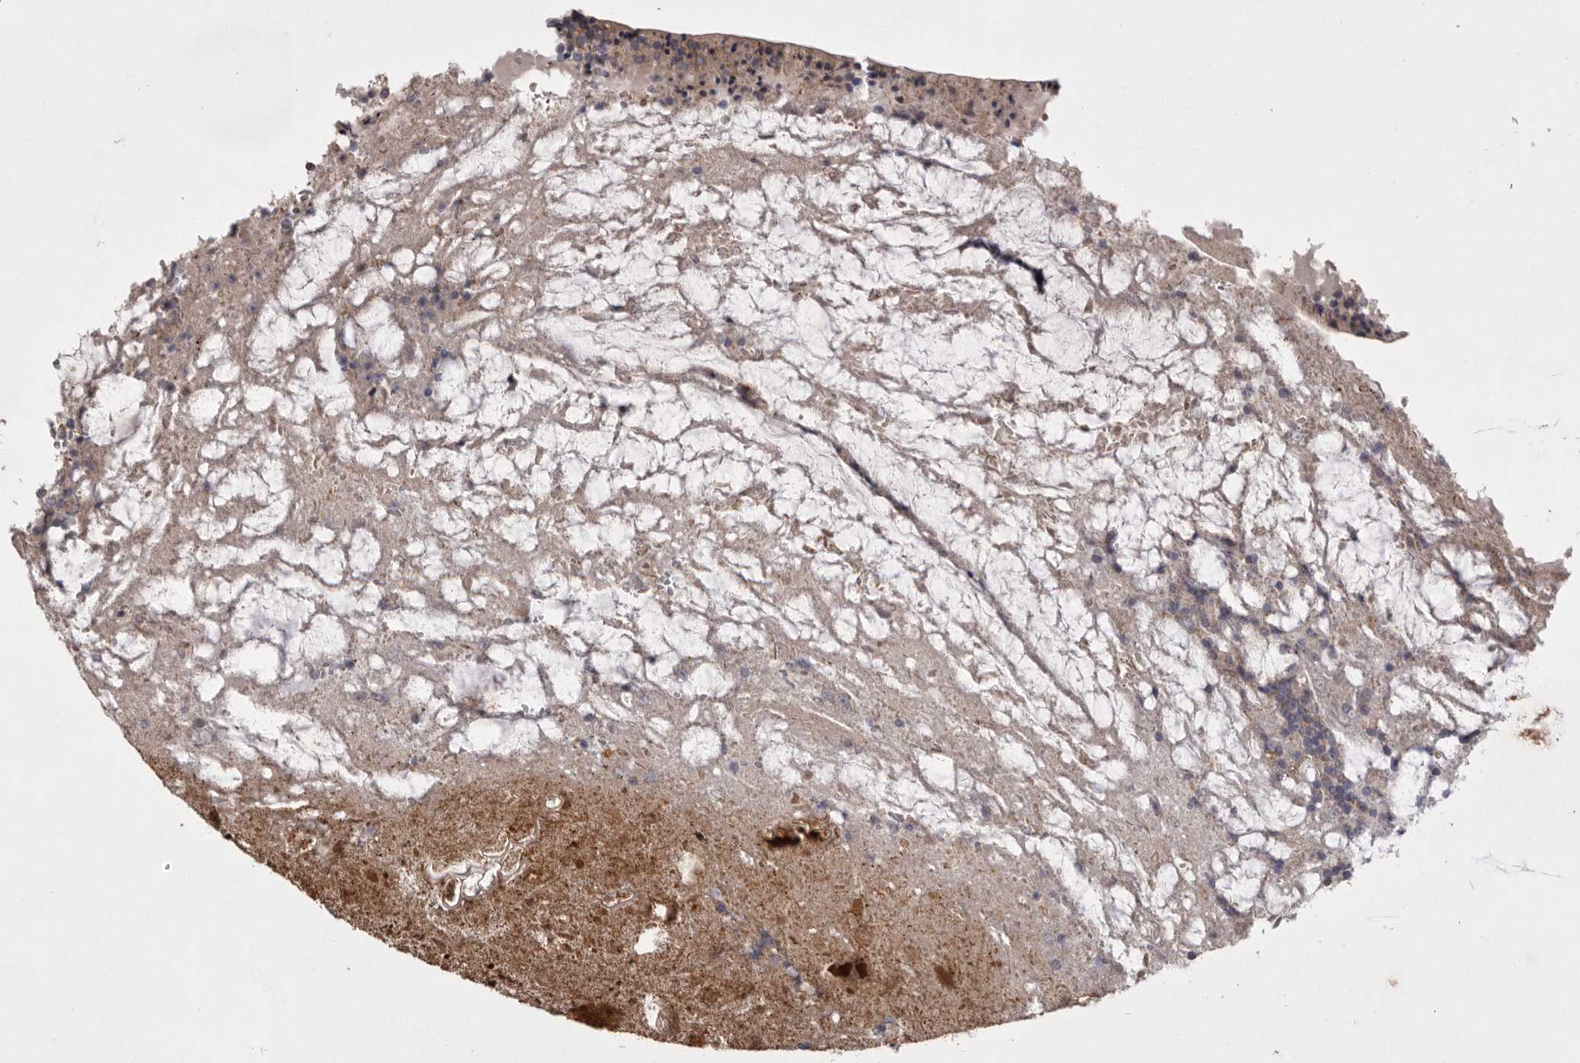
{"staining": {"intensity": "weak", "quantity": "<25%", "location": "cytoplasmic/membranous"}, "tissue": "appendix", "cell_type": "Glandular cells", "image_type": "normal", "snomed": [{"axis": "morphology", "description": "Normal tissue, NOS"}, {"axis": "topography", "description": "Appendix"}], "caption": "Immunohistochemical staining of normal human appendix shows no significant staining in glandular cells. (DAB immunohistochemistry with hematoxylin counter stain).", "gene": "WDR47", "patient": {"sex": "female", "age": 17}}